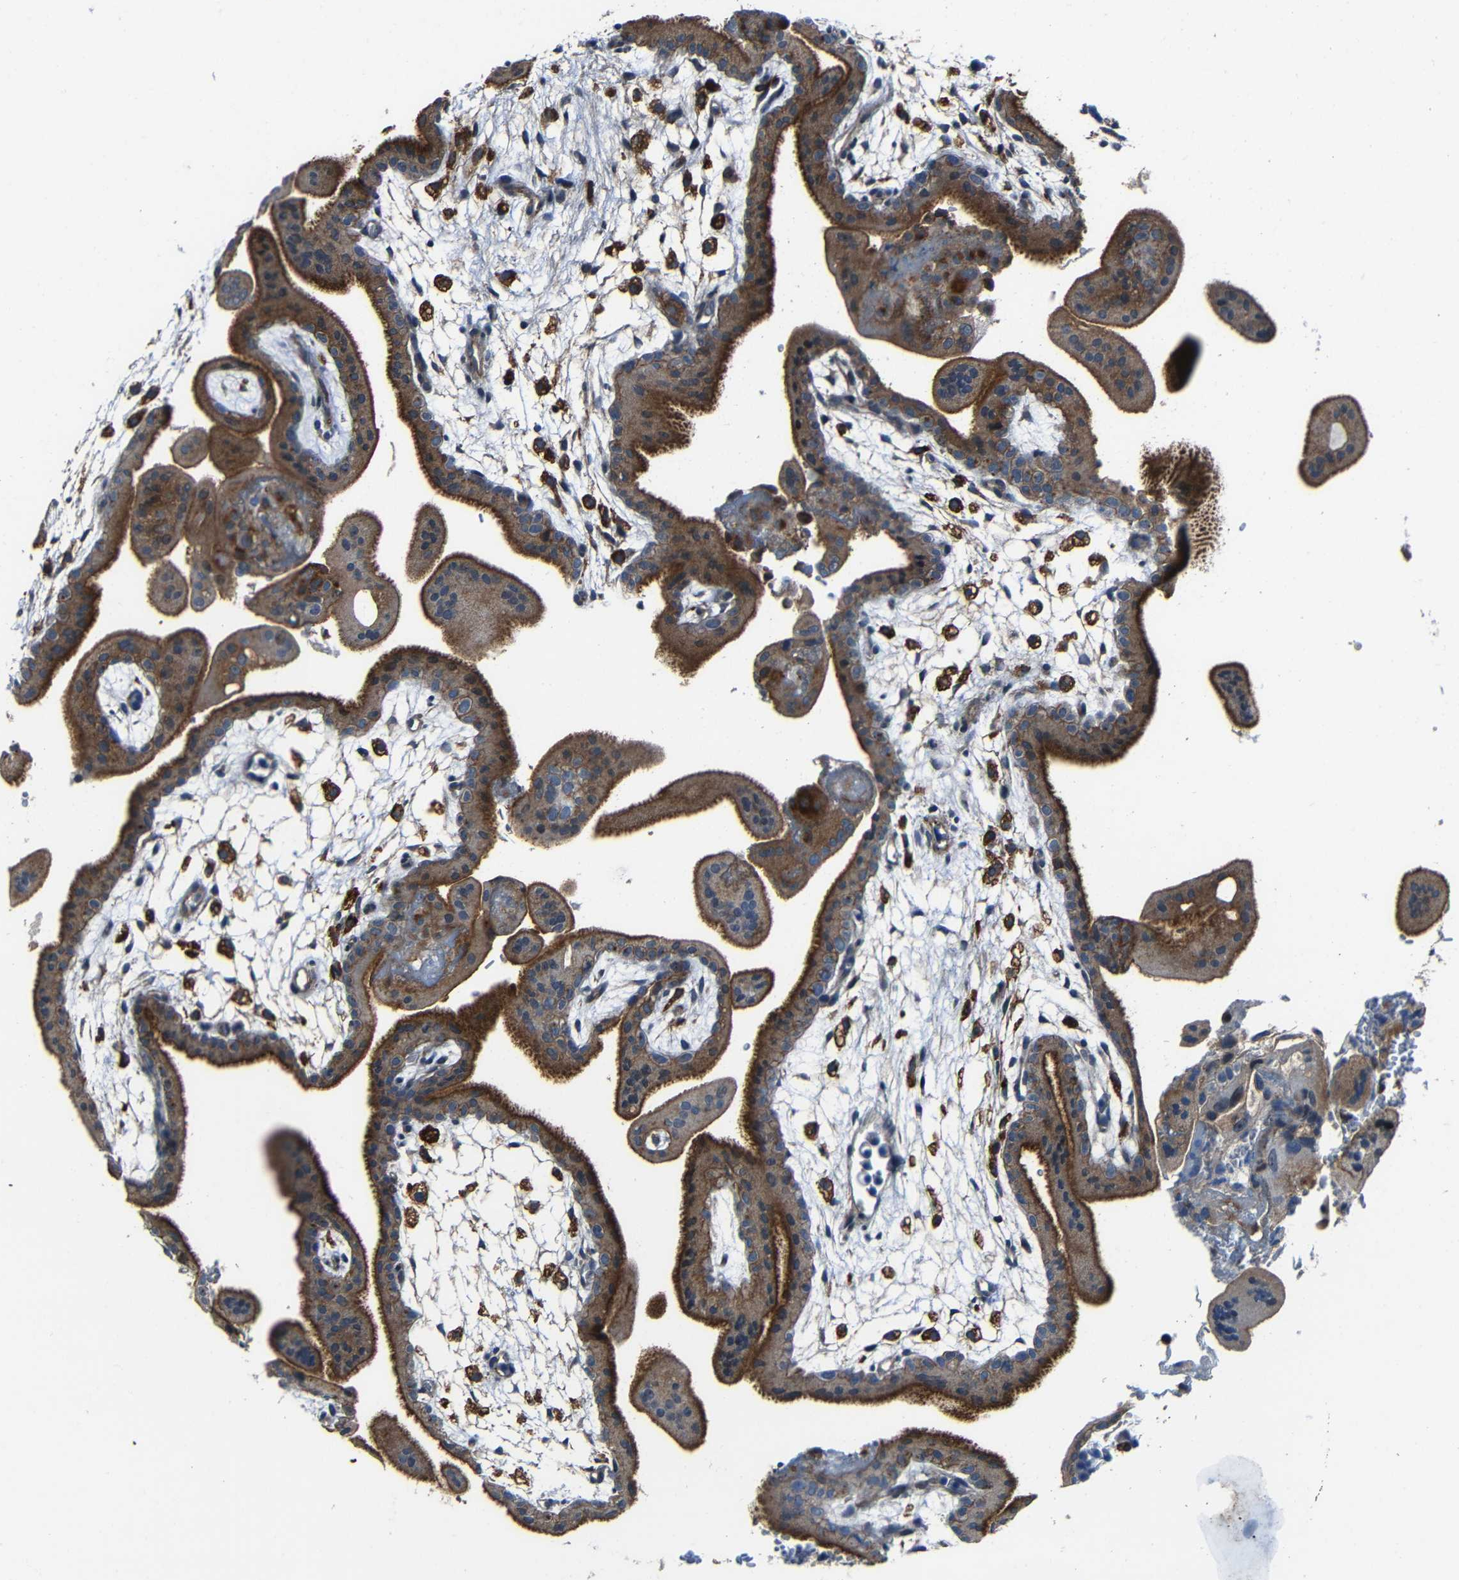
{"staining": {"intensity": "negative", "quantity": "none", "location": "none"}, "tissue": "placenta", "cell_type": "Decidual cells", "image_type": "normal", "snomed": [{"axis": "morphology", "description": "Normal tissue, NOS"}, {"axis": "topography", "description": "Placenta"}], "caption": "This is a histopathology image of immunohistochemistry staining of benign placenta, which shows no positivity in decidual cells. (Stains: DAB IHC with hematoxylin counter stain, Microscopy: brightfield microscopy at high magnification).", "gene": "DNAJC5", "patient": {"sex": "female", "age": 35}}